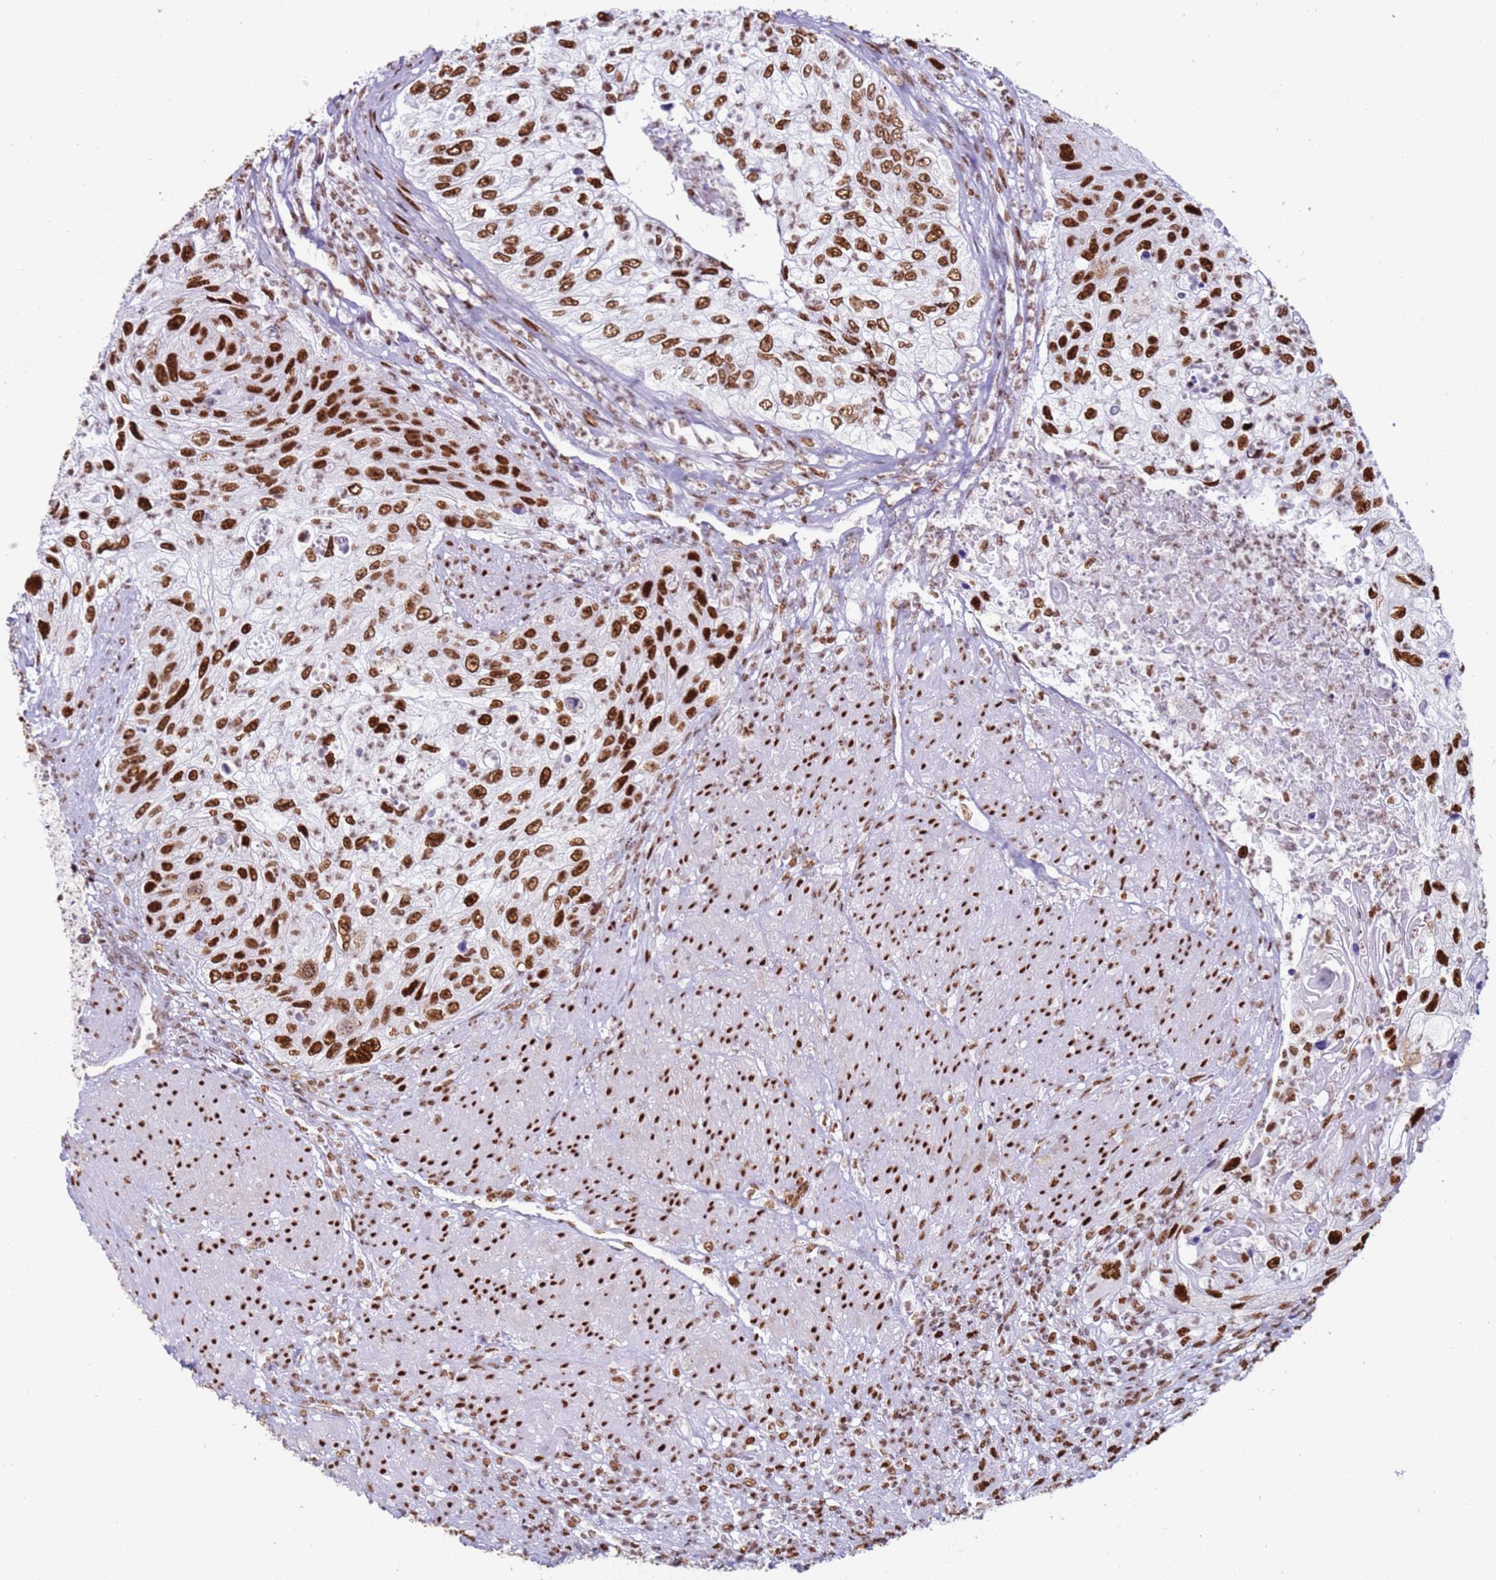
{"staining": {"intensity": "strong", "quantity": ">75%", "location": "nuclear"}, "tissue": "urothelial cancer", "cell_type": "Tumor cells", "image_type": "cancer", "snomed": [{"axis": "morphology", "description": "Urothelial carcinoma, High grade"}, {"axis": "topography", "description": "Urinary bladder"}], "caption": "This photomicrograph displays immunohistochemistry staining of high-grade urothelial carcinoma, with high strong nuclear expression in approximately >75% of tumor cells.", "gene": "KPNA4", "patient": {"sex": "female", "age": 60}}